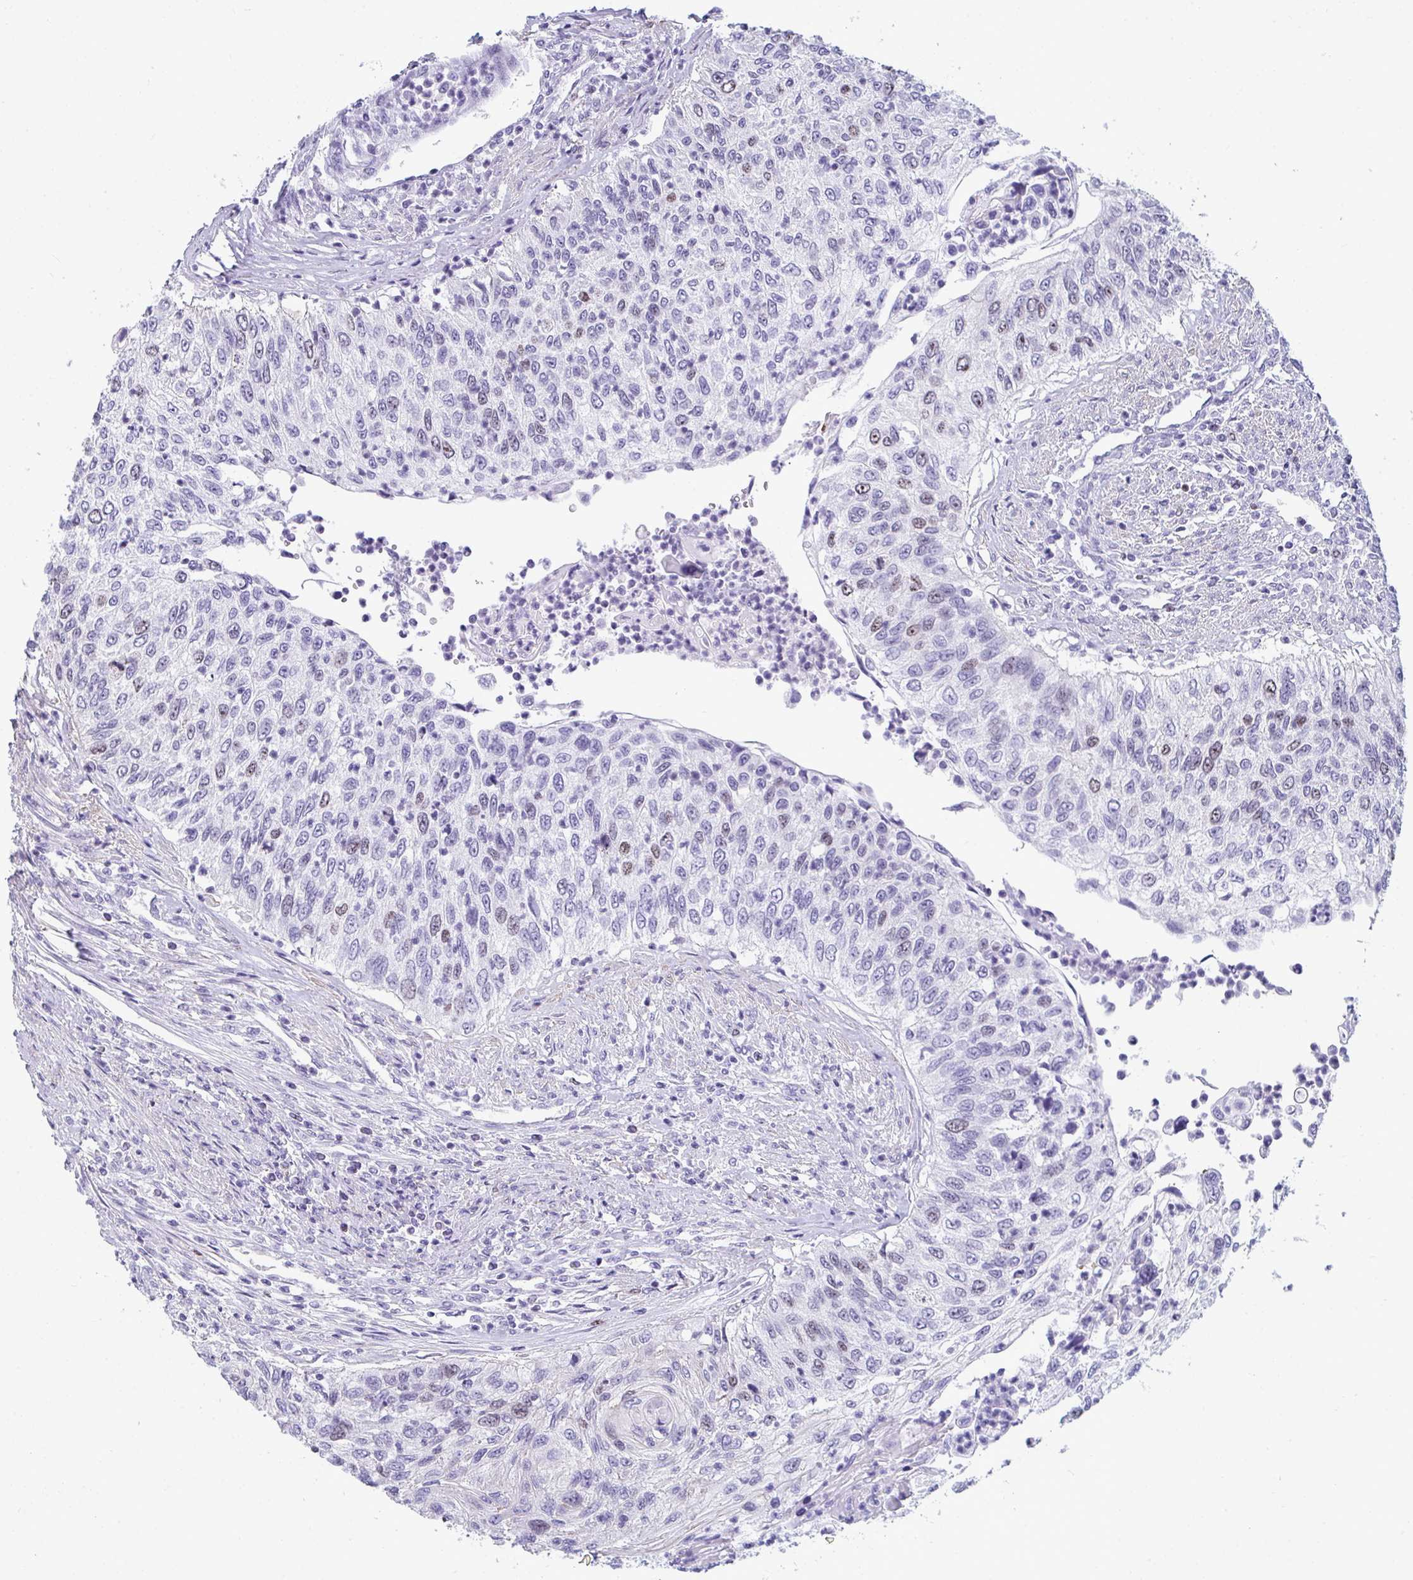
{"staining": {"intensity": "moderate", "quantity": "<25%", "location": "nuclear"}, "tissue": "urothelial cancer", "cell_type": "Tumor cells", "image_type": "cancer", "snomed": [{"axis": "morphology", "description": "Urothelial carcinoma, High grade"}, {"axis": "topography", "description": "Urinary bladder"}], "caption": "Immunohistochemistry (IHC) (DAB (3,3'-diaminobenzidine)) staining of human urothelial cancer reveals moderate nuclear protein expression in about <25% of tumor cells.", "gene": "SUZ12", "patient": {"sex": "female", "age": 60}}